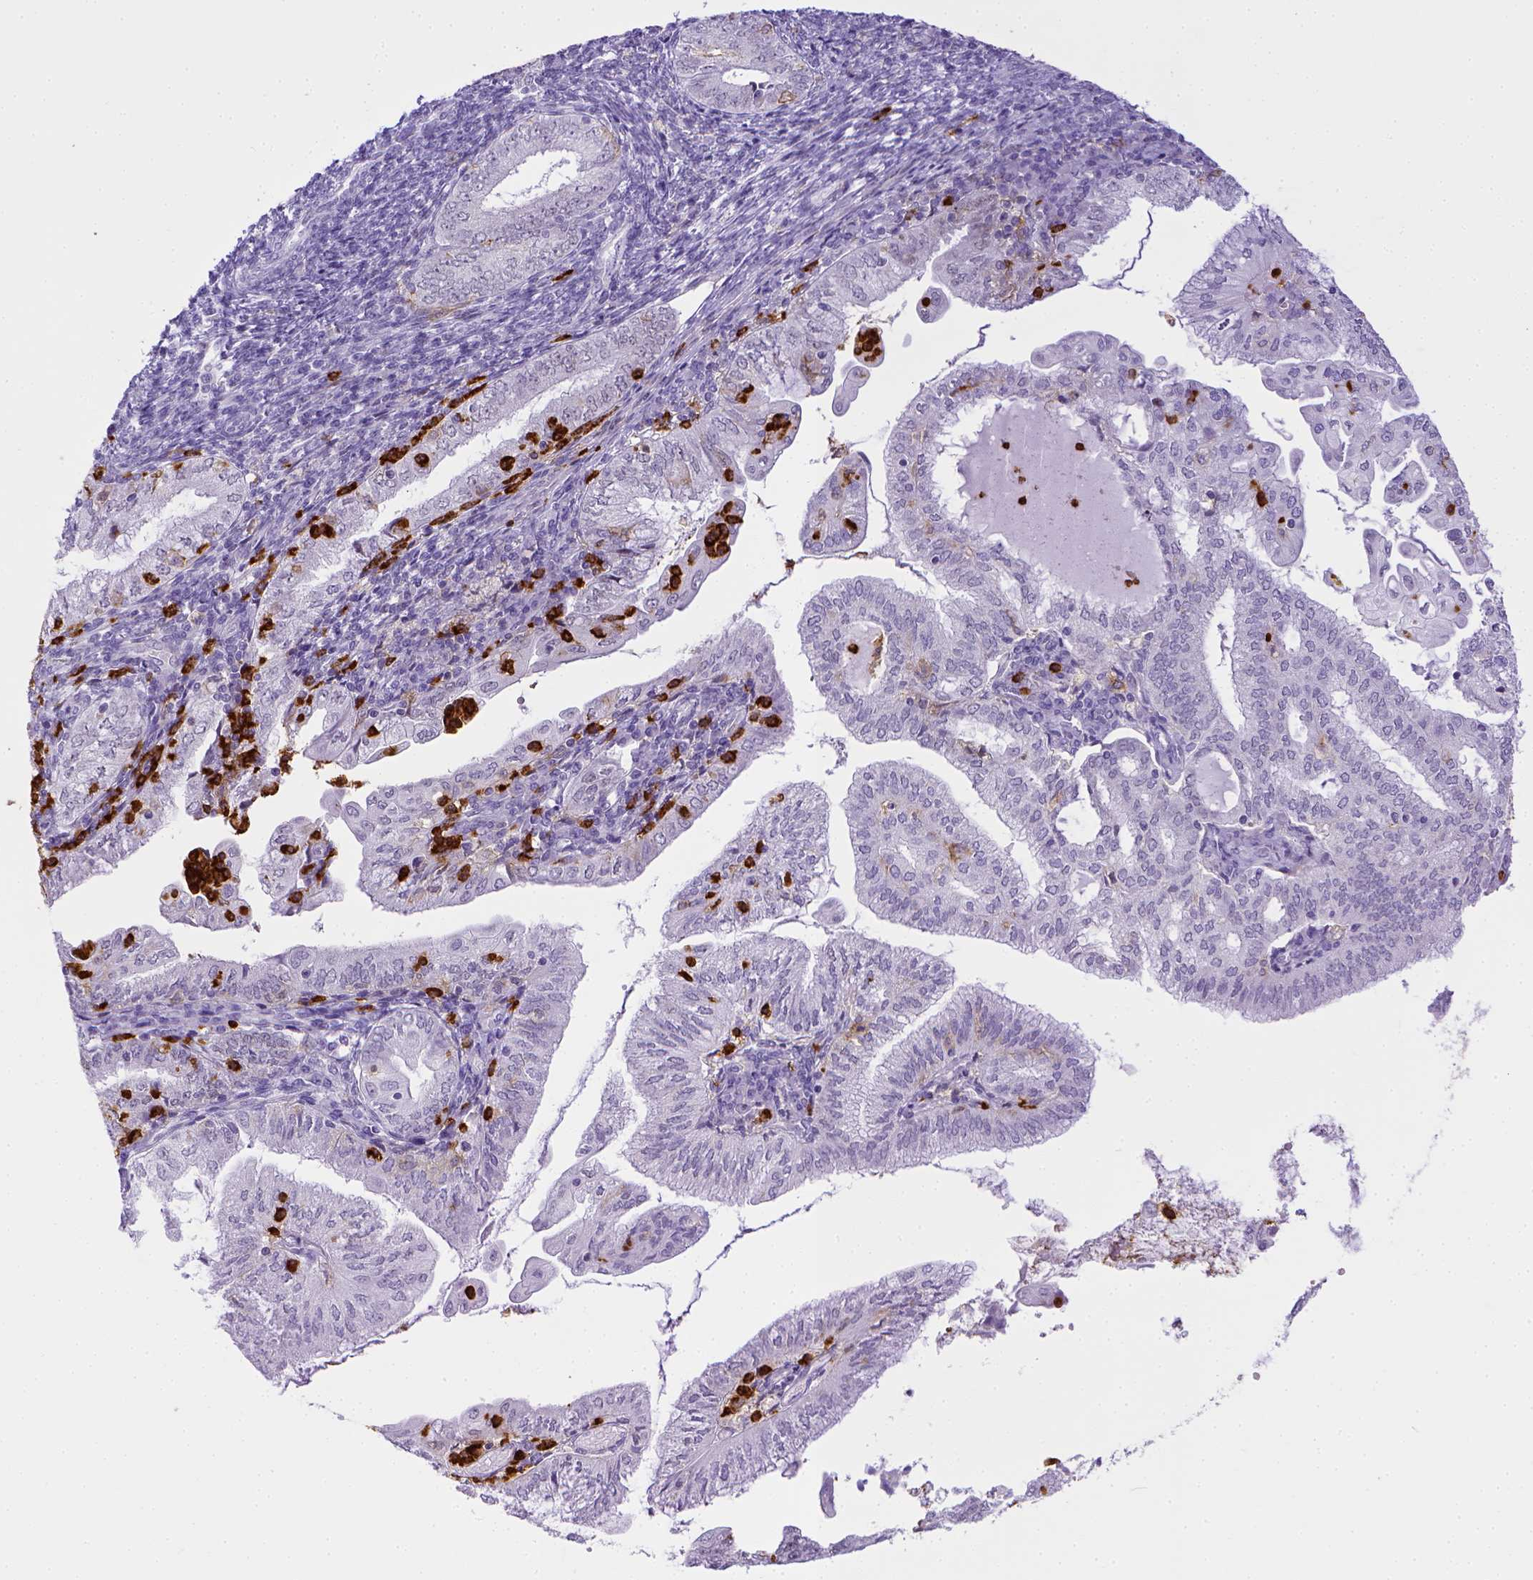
{"staining": {"intensity": "negative", "quantity": "none", "location": "none"}, "tissue": "endometrial cancer", "cell_type": "Tumor cells", "image_type": "cancer", "snomed": [{"axis": "morphology", "description": "Adenocarcinoma, NOS"}, {"axis": "topography", "description": "Endometrium"}], "caption": "DAB (3,3'-diaminobenzidine) immunohistochemical staining of human endometrial cancer displays no significant expression in tumor cells. (Immunohistochemistry (ihc), brightfield microscopy, high magnification).", "gene": "ITGAM", "patient": {"sex": "female", "age": 55}}